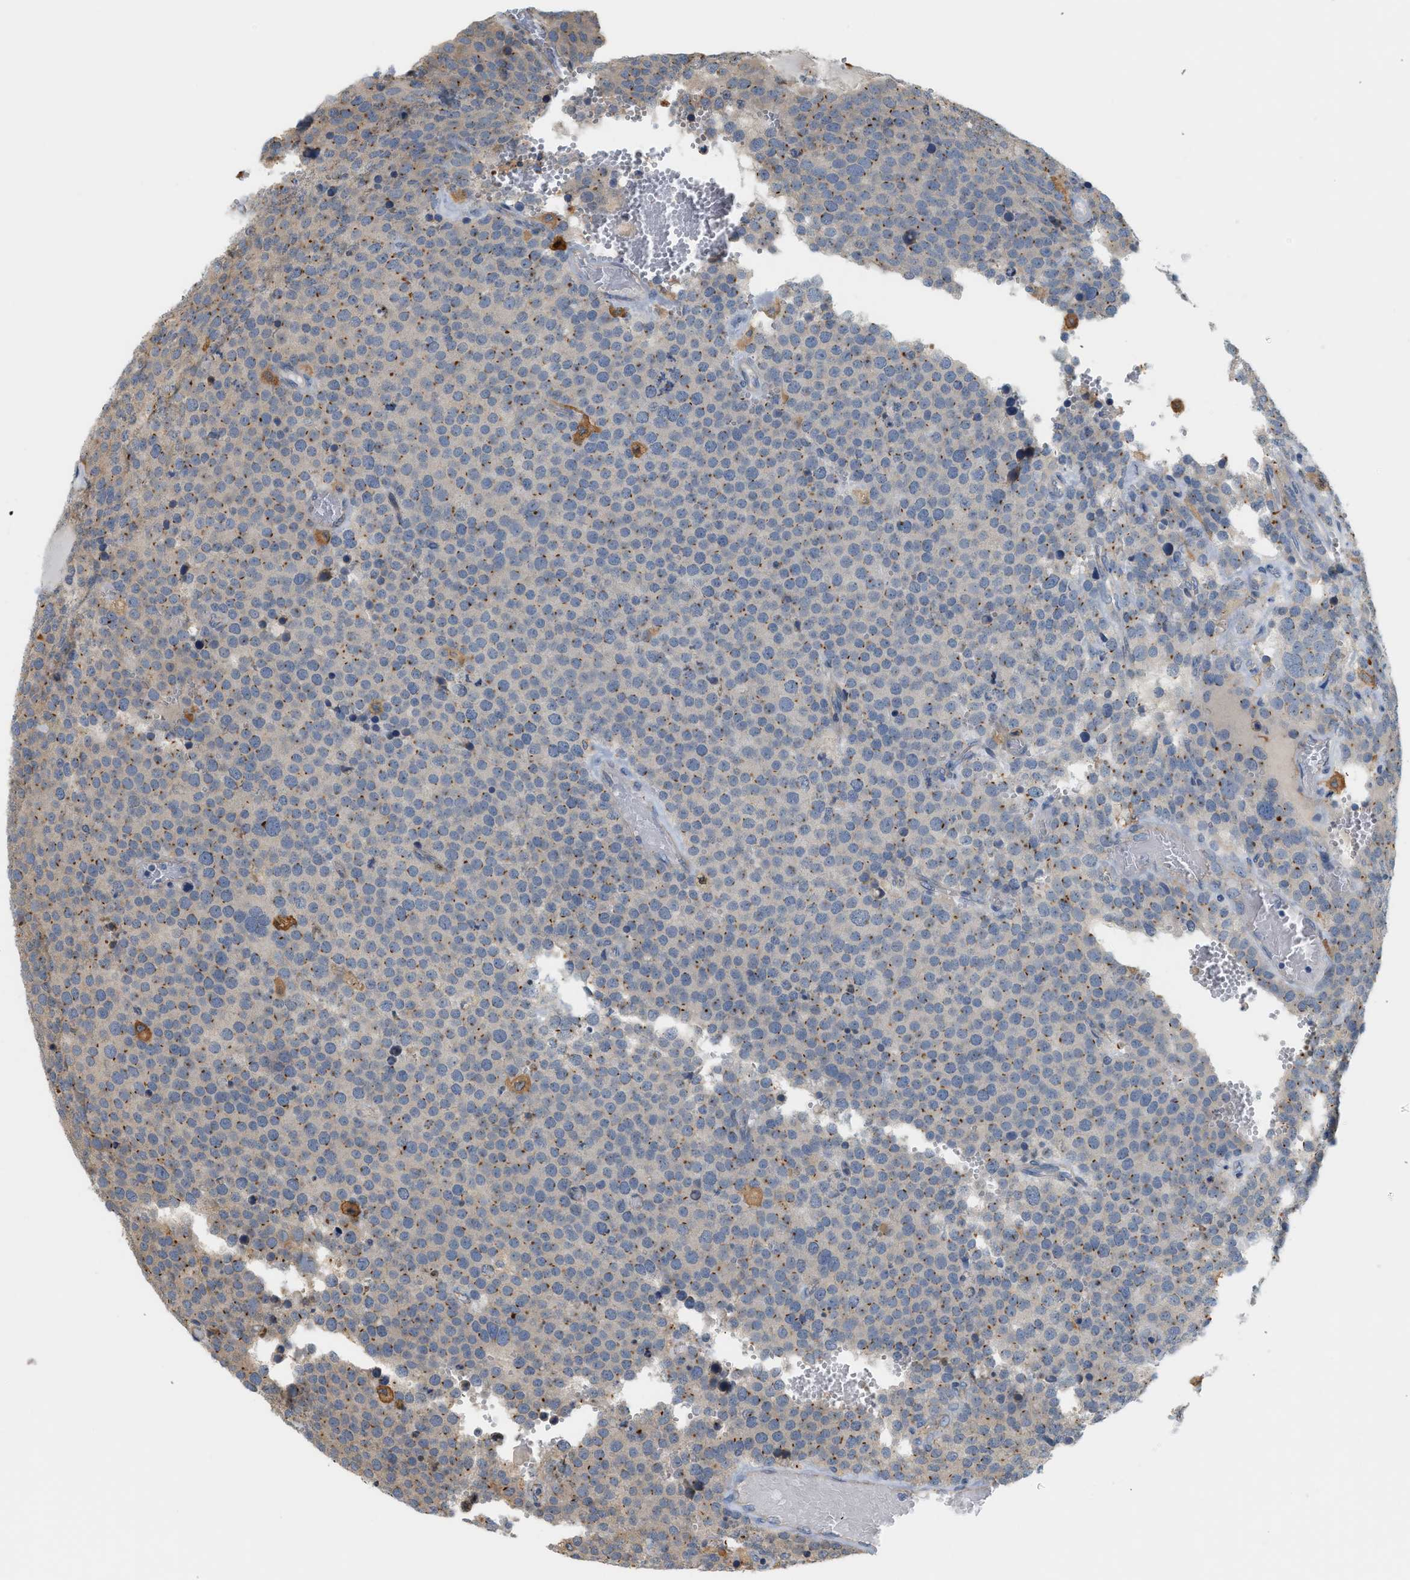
{"staining": {"intensity": "moderate", "quantity": "25%-75%", "location": "cytoplasmic/membranous"}, "tissue": "testis cancer", "cell_type": "Tumor cells", "image_type": "cancer", "snomed": [{"axis": "morphology", "description": "Normal tissue, NOS"}, {"axis": "morphology", "description": "Seminoma, NOS"}, {"axis": "topography", "description": "Testis"}], "caption": "A brown stain shows moderate cytoplasmic/membranous staining of a protein in seminoma (testis) tumor cells. (DAB IHC with brightfield microscopy, high magnification).", "gene": "CTXN1", "patient": {"sex": "male", "age": 71}}